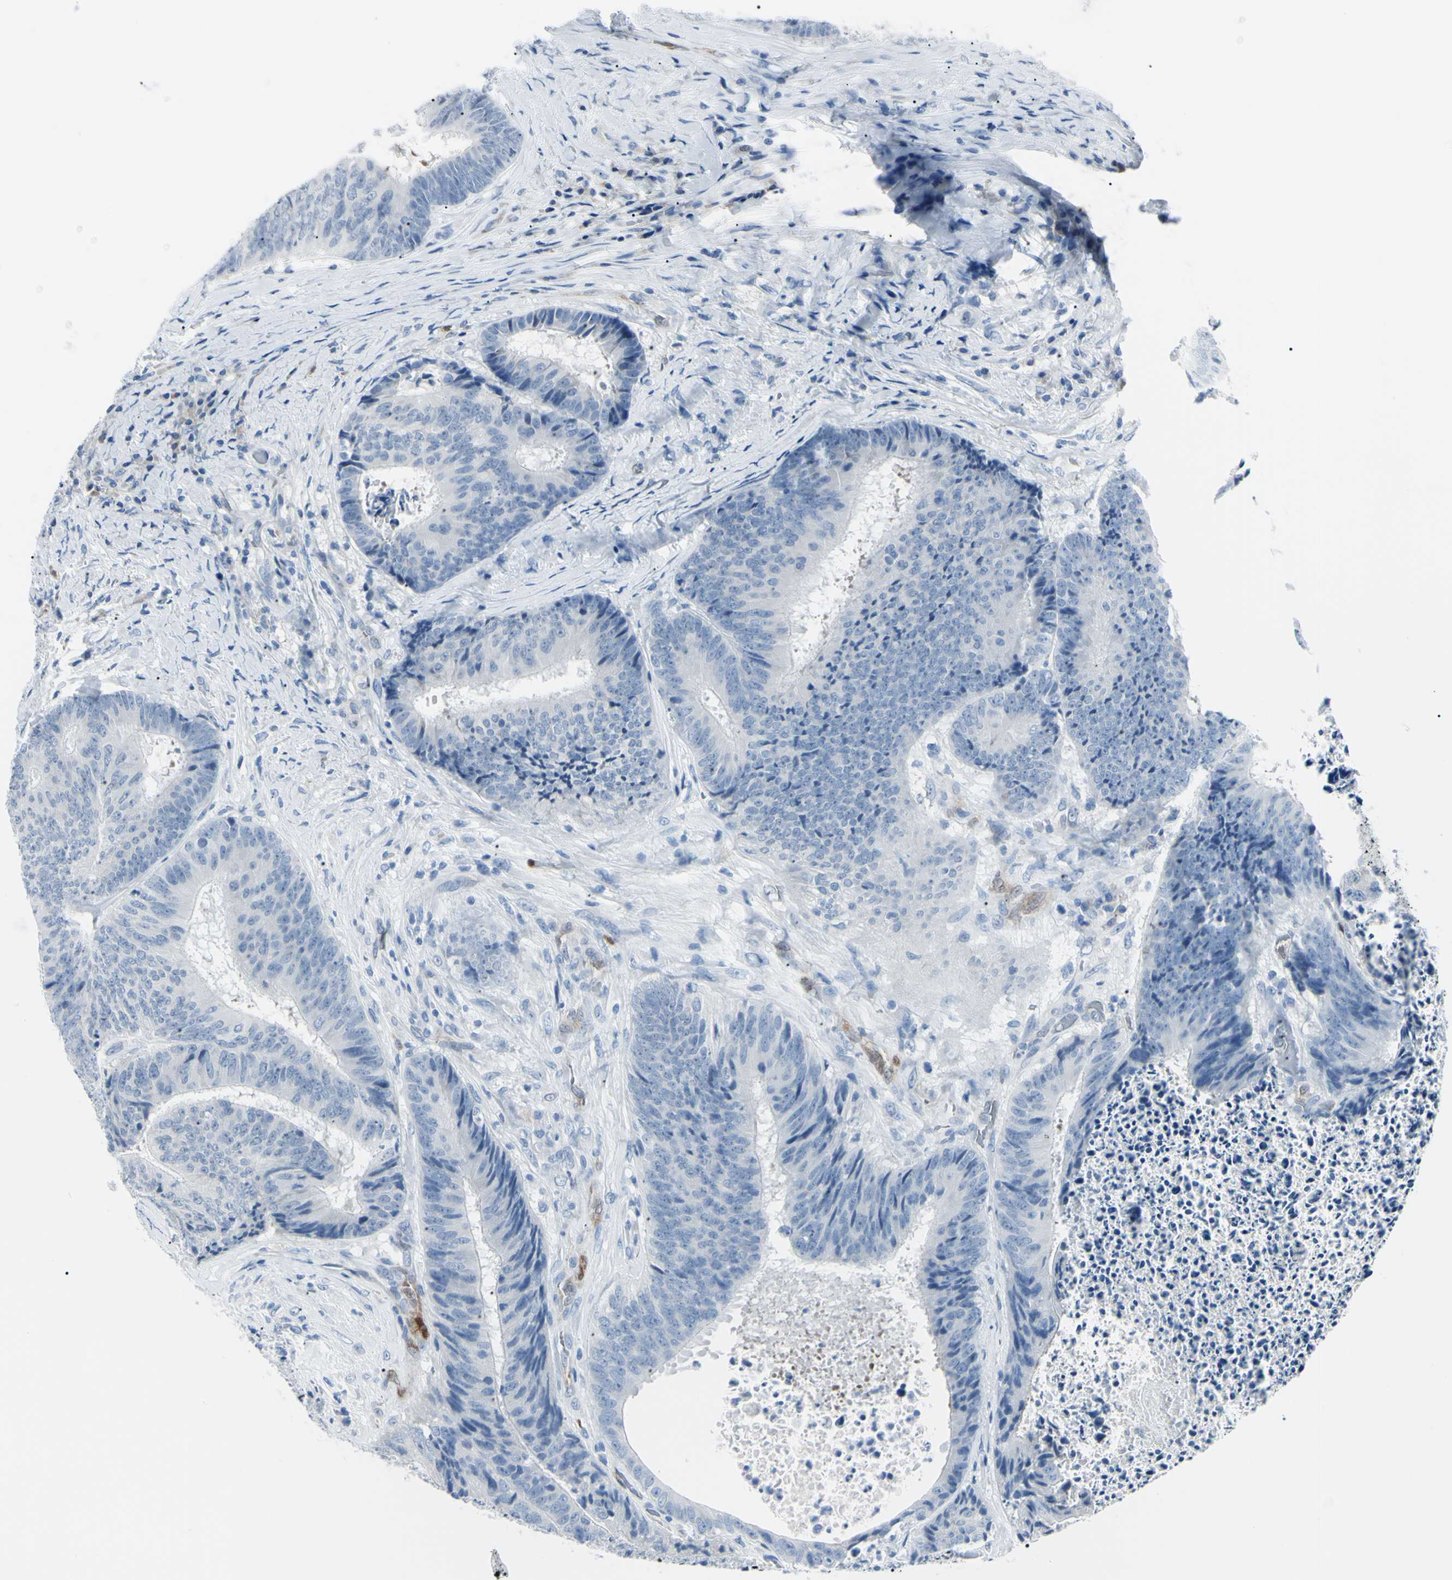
{"staining": {"intensity": "negative", "quantity": "none", "location": "none"}, "tissue": "colorectal cancer", "cell_type": "Tumor cells", "image_type": "cancer", "snomed": [{"axis": "morphology", "description": "Adenocarcinoma, NOS"}, {"axis": "topography", "description": "Rectum"}], "caption": "Immunohistochemistry (IHC) image of colorectal cancer (adenocarcinoma) stained for a protein (brown), which shows no expression in tumor cells.", "gene": "CA2", "patient": {"sex": "male", "age": 72}}